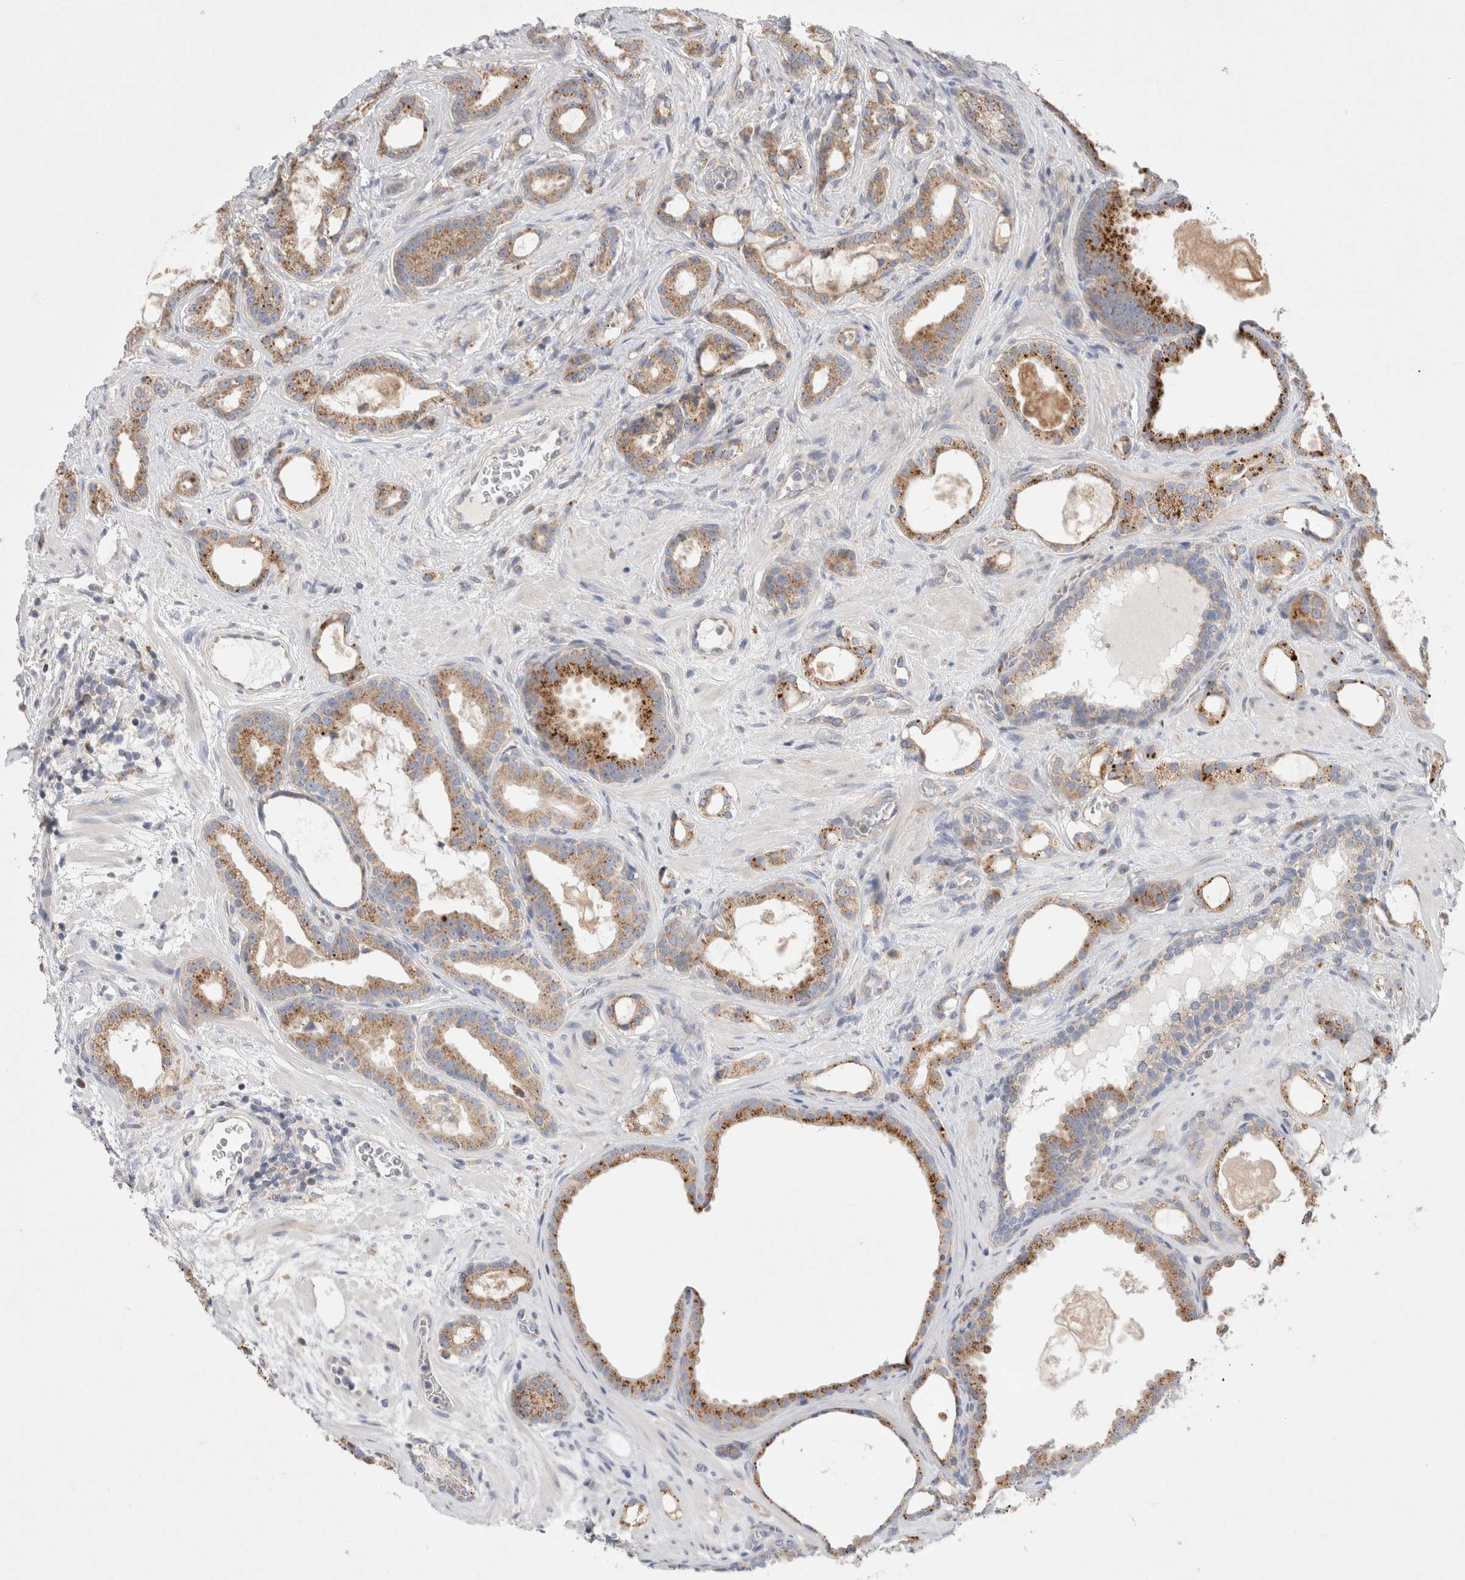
{"staining": {"intensity": "moderate", "quantity": ">75%", "location": "cytoplasmic/membranous"}, "tissue": "prostate cancer", "cell_type": "Tumor cells", "image_type": "cancer", "snomed": [{"axis": "morphology", "description": "Adenocarcinoma, High grade"}, {"axis": "topography", "description": "Prostate"}], "caption": "IHC image of human prostate cancer (adenocarcinoma (high-grade)) stained for a protein (brown), which shows medium levels of moderate cytoplasmic/membranous positivity in approximately >75% of tumor cells.", "gene": "TBC1D16", "patient": {"sex": "male", "age": 60}}